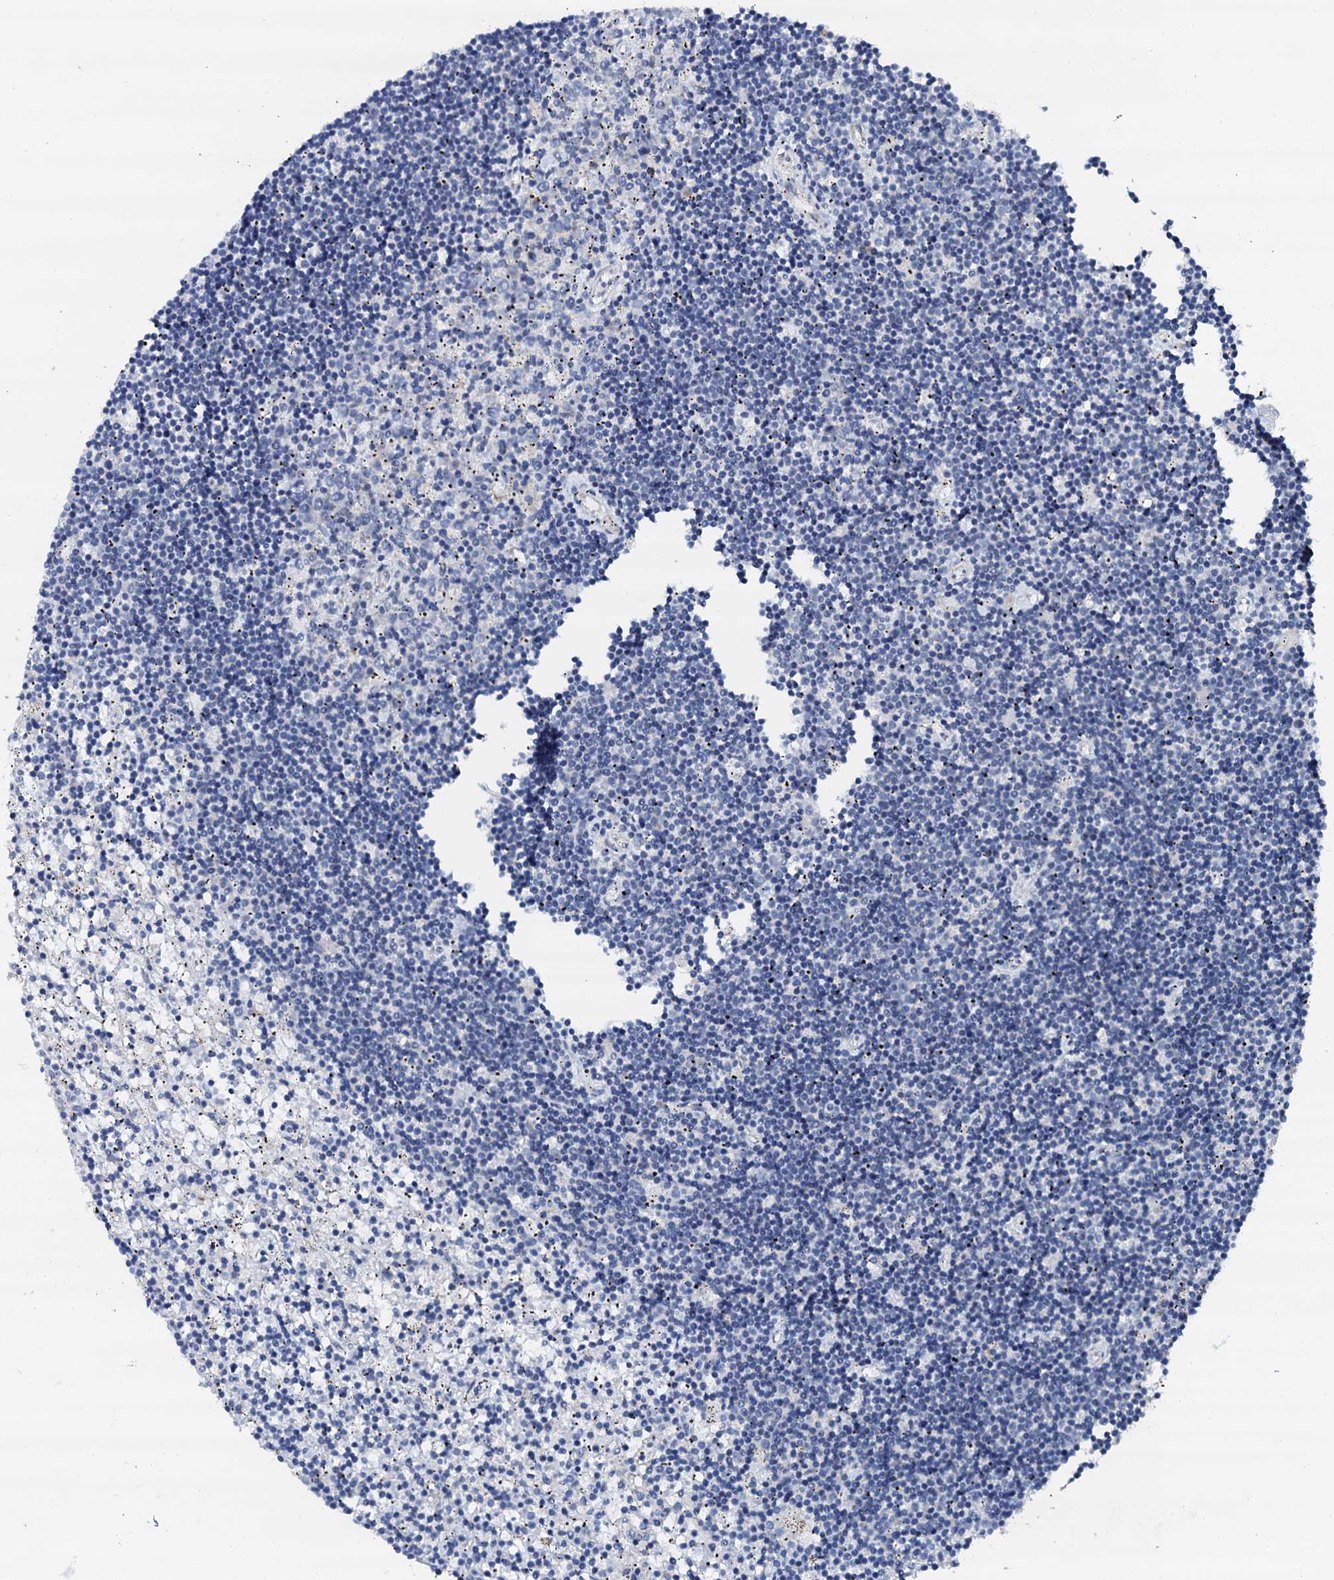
{"staining": {"intensity": "negative", "quantity": "none", "location": "none"}, "tissue": "lymphoma", "cell_type": "Tumor cells", "image_type": "cancer", "snomed": [{"axis": "morphology", "description": "Malignant lymphoma, non-Hodgkin's type, Low grade"}, {"axis": "topography", "description": "Spleen"}], "caption": "This photomicrograph is of low-grade malignant lymphoma, non-Hodgkin's type stained with immunohistochemistry to label a protein in brown with the nuclei are counter-stained blue. There is no staining in tumor cells.", "gene": "GFOD2", "patient": {"sex": "male", "age": 76}}